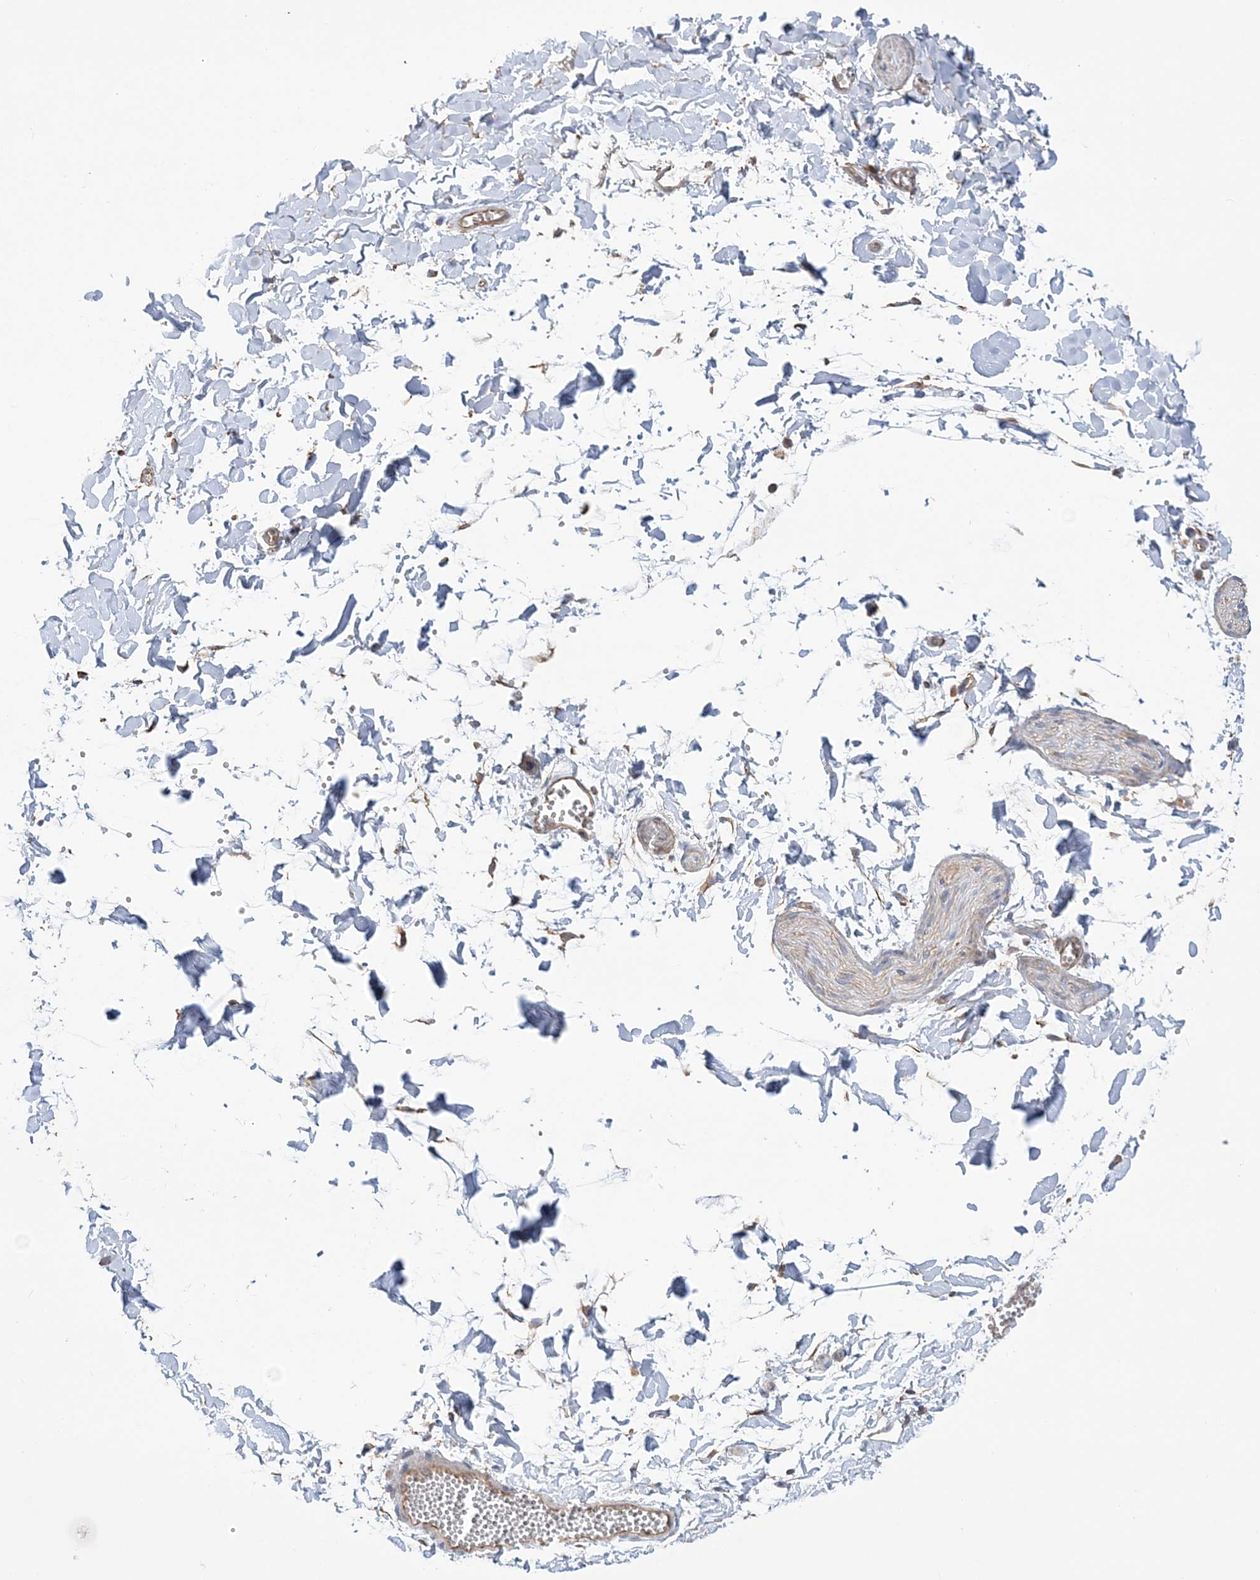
{"staining": {"intensity": "moderate", "quantity": ">75%", "location": "cytoplasmic/membranous,nuclear"}, "tissue": "soft tissue", "cell_type": "Chondrocytes", "image_type": "normal", "snomed": [{"axis": "morphology", "description": "Normal tissue, NOS"}, {"axis": "topography", "description": "Gallbladder"}, {"axis": "topography", "description": "Peripheral nerve tissue"}], "caption": "A brown stain highlights moderate cytoplasmic/membranous,nuclear staining of a protein in chondrocytes of benign human soft tissue.", "gene": "ZNF821", "patient": {"sex": "male", "age": 38}}